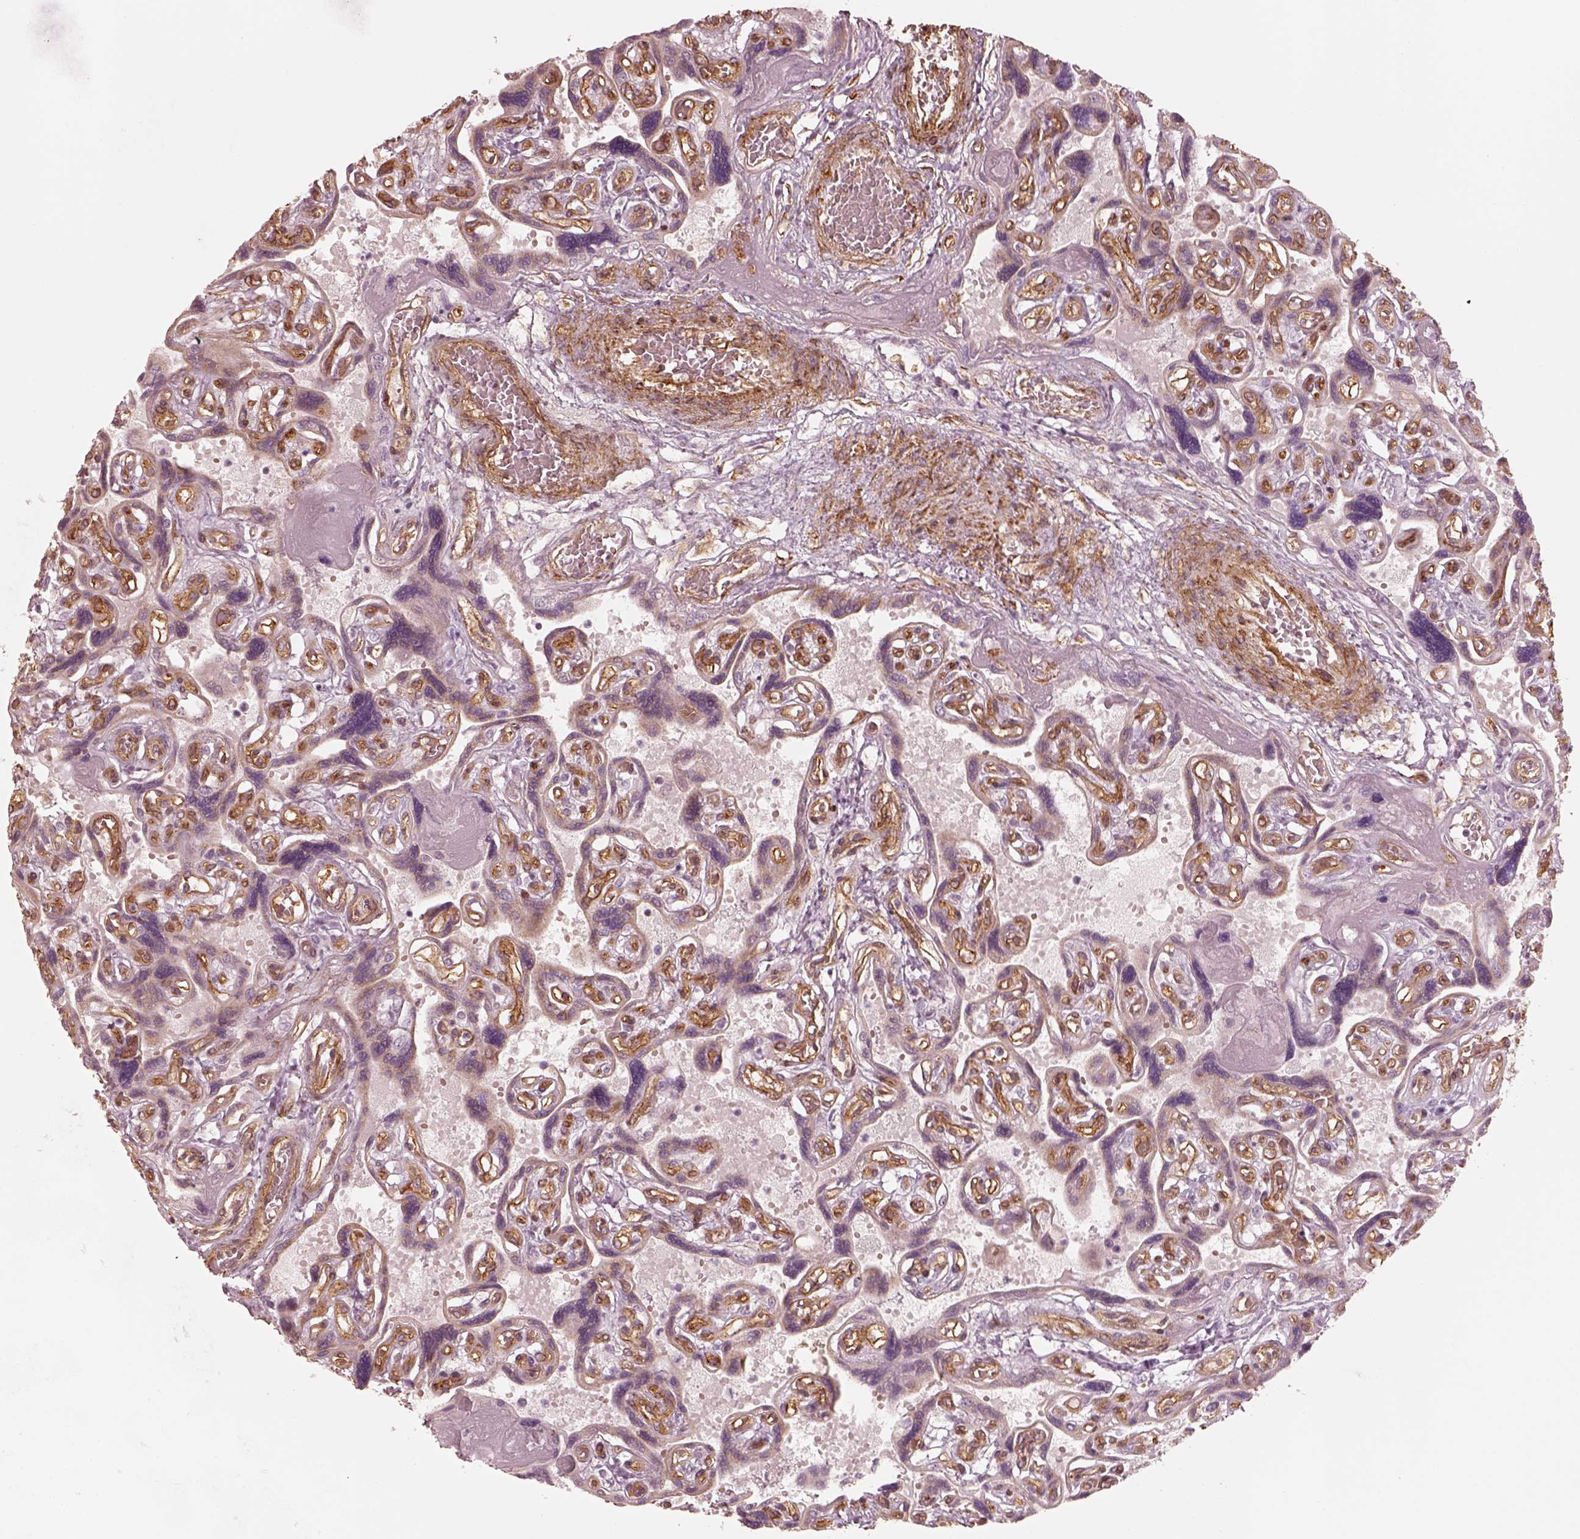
{"staining": {"intensity": "strong", "quantity": ">75%", "location": "cytoplasmic/membranous"}, "tissue": "placenta", "cell_type": "Decidual cells", "image_type": "normal", "snomed": [{"axis": "morphology", "description": "Normal tissue, NOS"}, {"axis": "topography", "description": "Placenta"}], "caption": "Strong cytoplasmic/membranous expression for a protein is seen in approximately >75% of decidual cells of normal placenta using IHC.", "gene": "CRYM", "patient": {"sex": "female", "age": 32}}